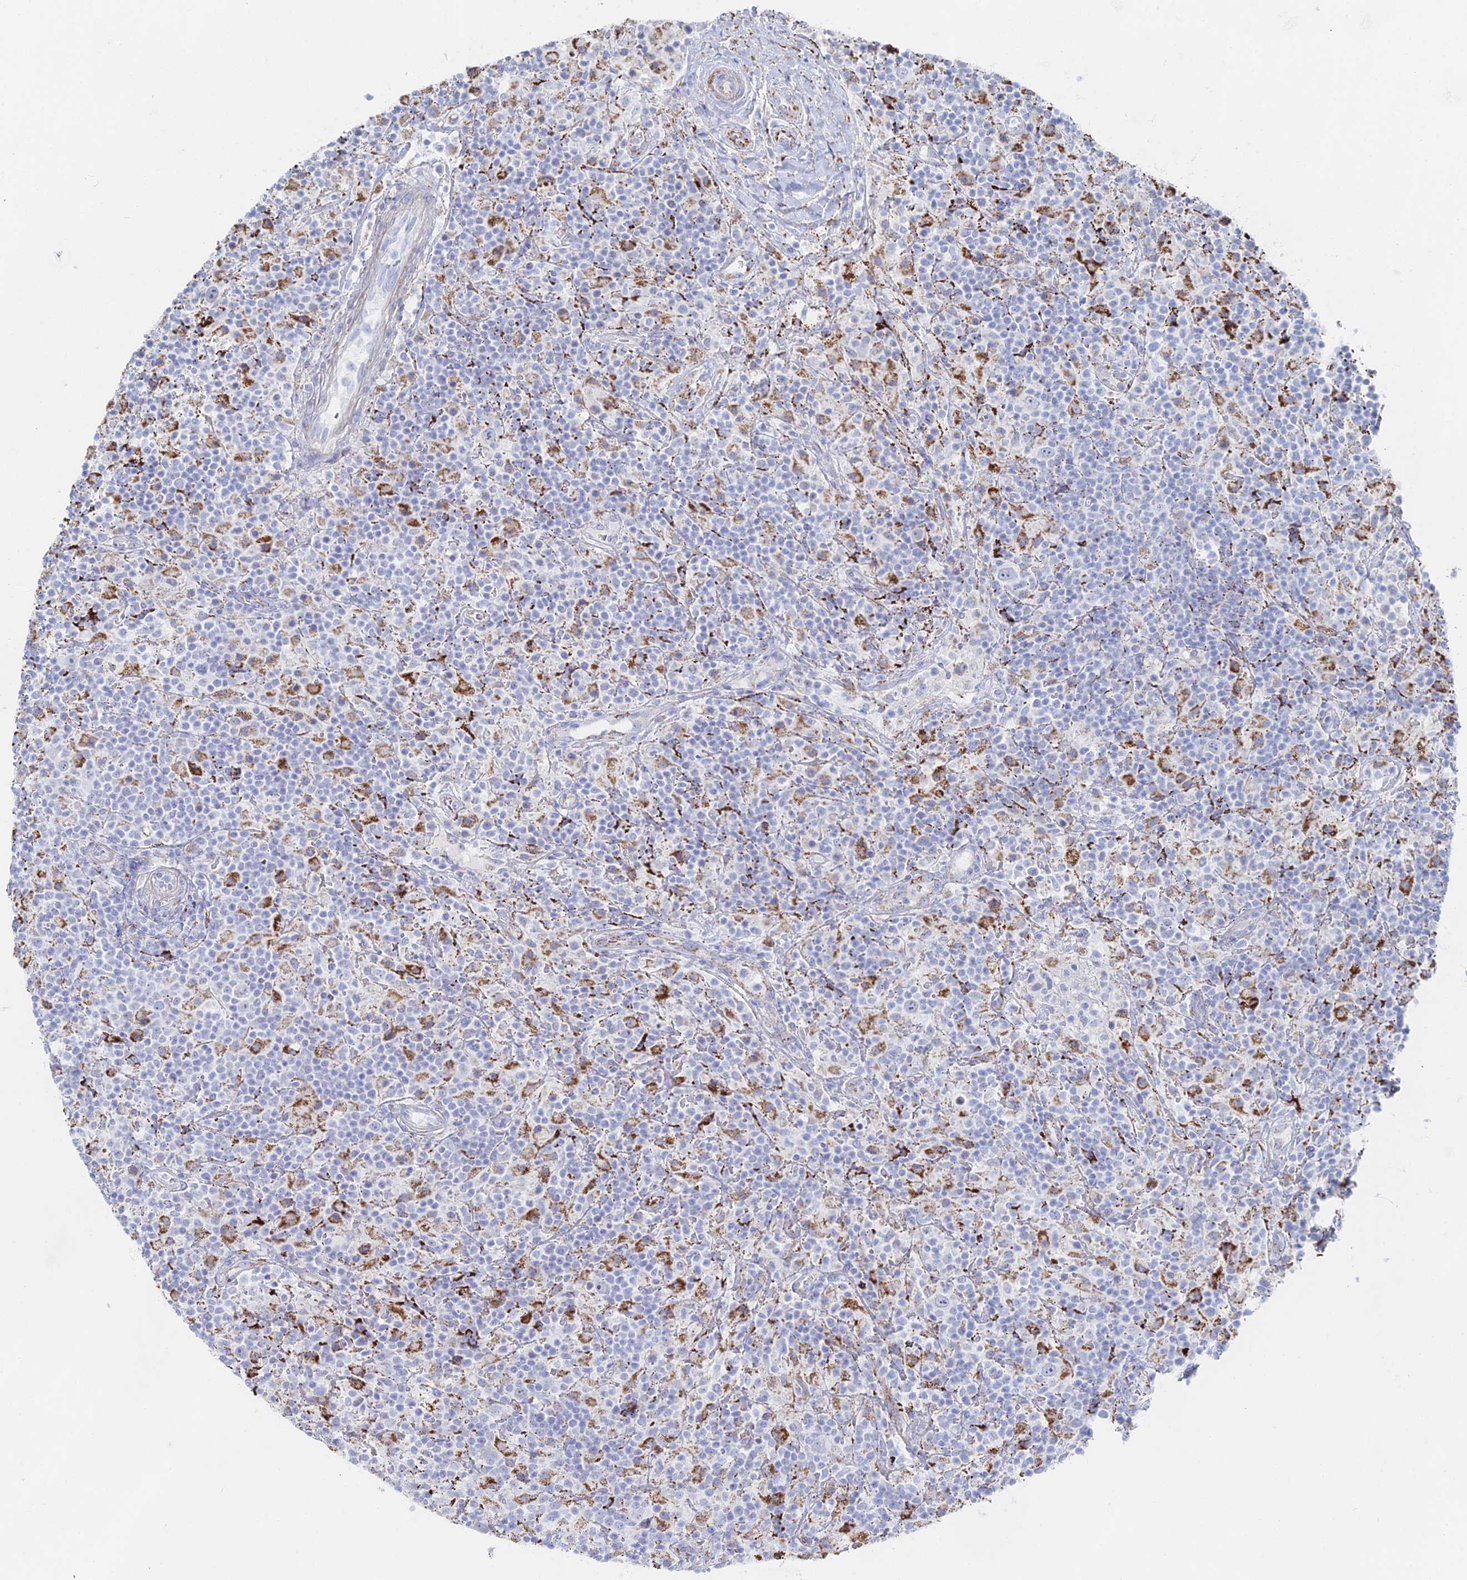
{"staining": {"intensity": "negative", "quantity": "none", "location": "none"}, "tissue": "lymphoma", "cell_type": "Tumor cells", "image_type": "cancer", "snomed": [{"axis": "morphology", "description": "Hodgkin's disease, NOS"}, {"axis": "topography", "description": "Lymph node"}], "caption": "An IHC histopathology image of Hodgkin's disease is shown. There is no staining in tumor cells of Hodgkin's disease.", "gene": "DHX34", "patient": {"sex": "male", "age": 70}}